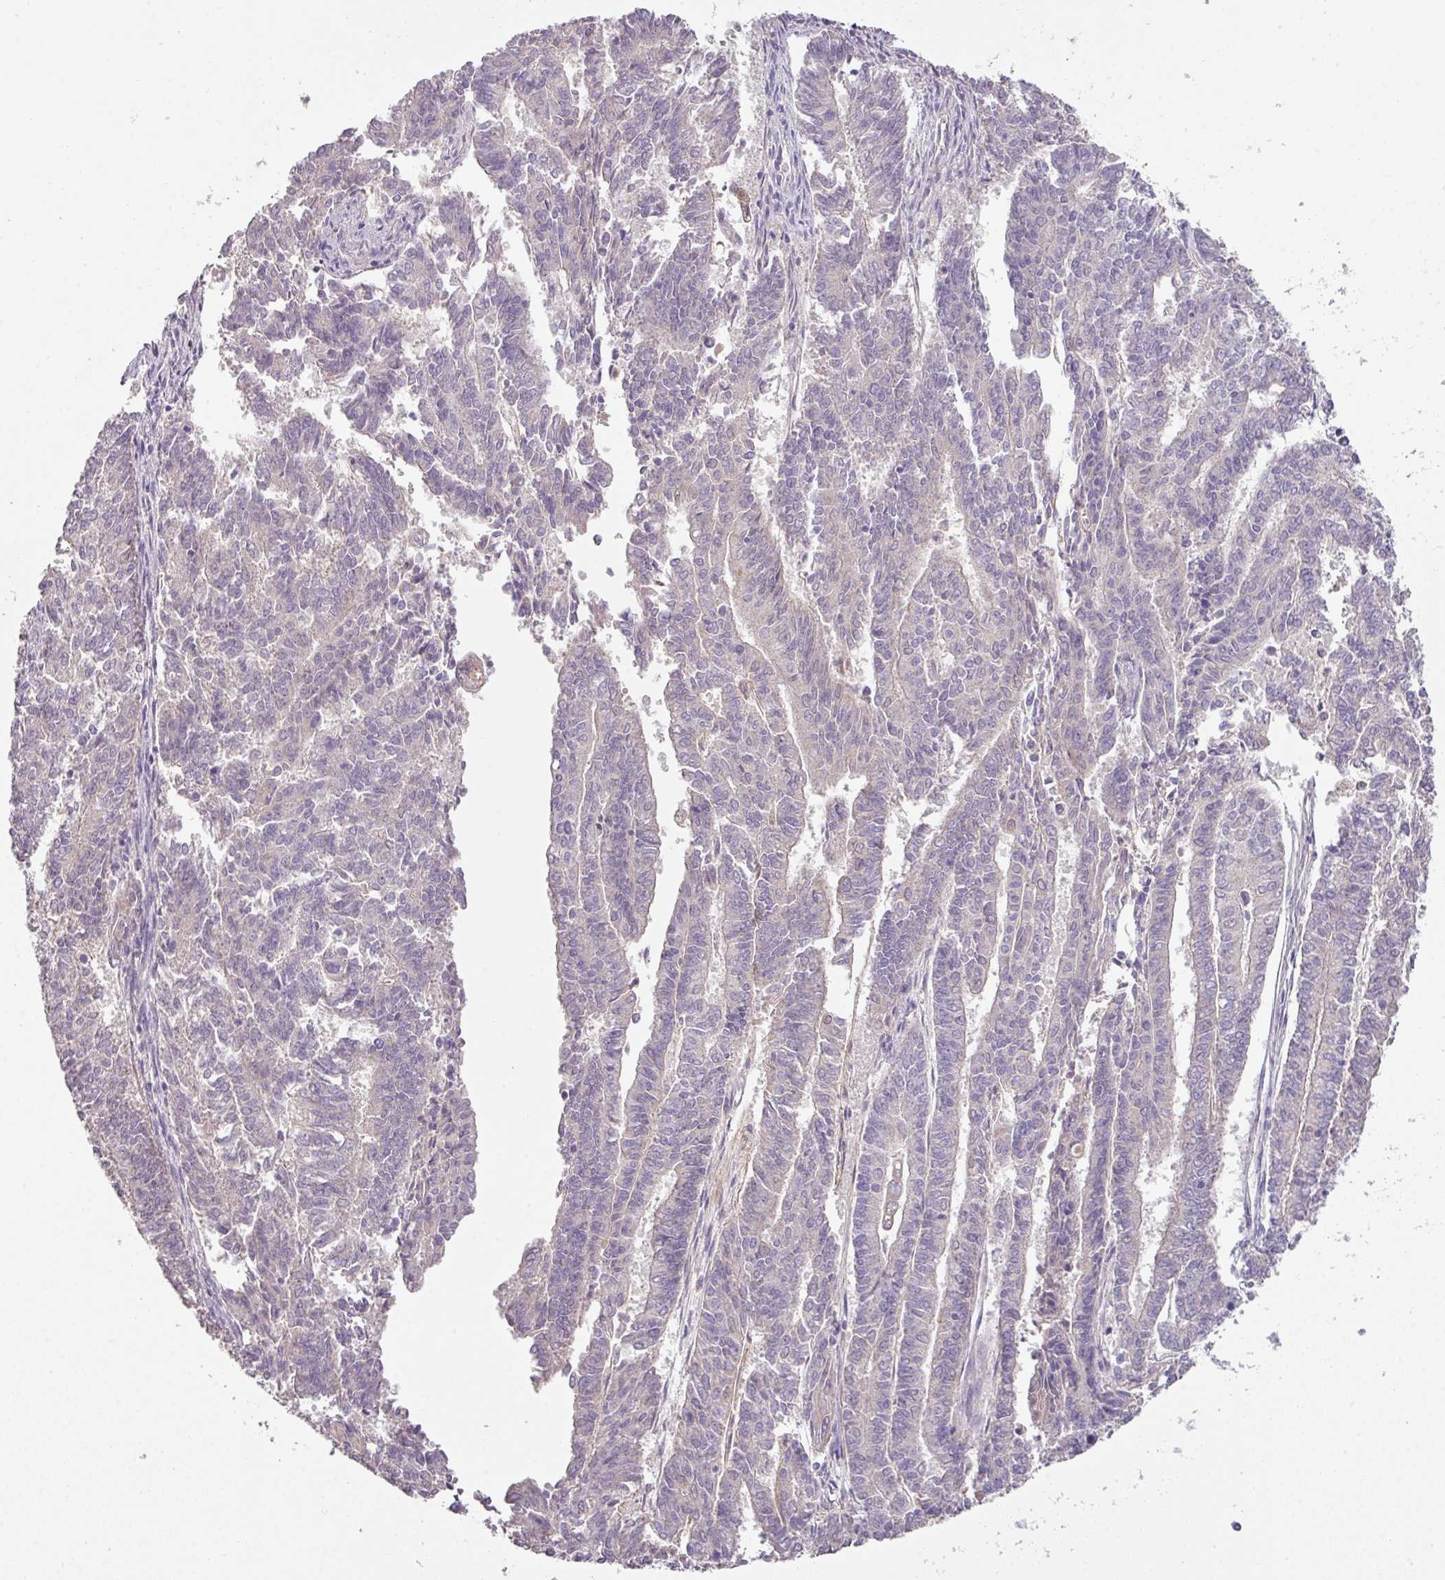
{"staining": {"intensity": "negative", "quantity": "none", "location": "none"}, "tissue": "endometrial cancer", "cell_type": "Tumor cells", "image_type": "cancer", "snomed": [{"axis": "morphology", "description": "Adenocarcinoma, NOS"}, {"axis": "topography", "description": "Endometrium"}], "caption": "This is a image of immunohistochemistry staining of adenocarcinoma (endometrial), which shows no staining in tumor cells. (DAB immunohistochemistry (IHC) visualized using brightfield microscopy, high magnification).", "gene": "ZNF266", "patient": {"sex": "female", "age": 59}}